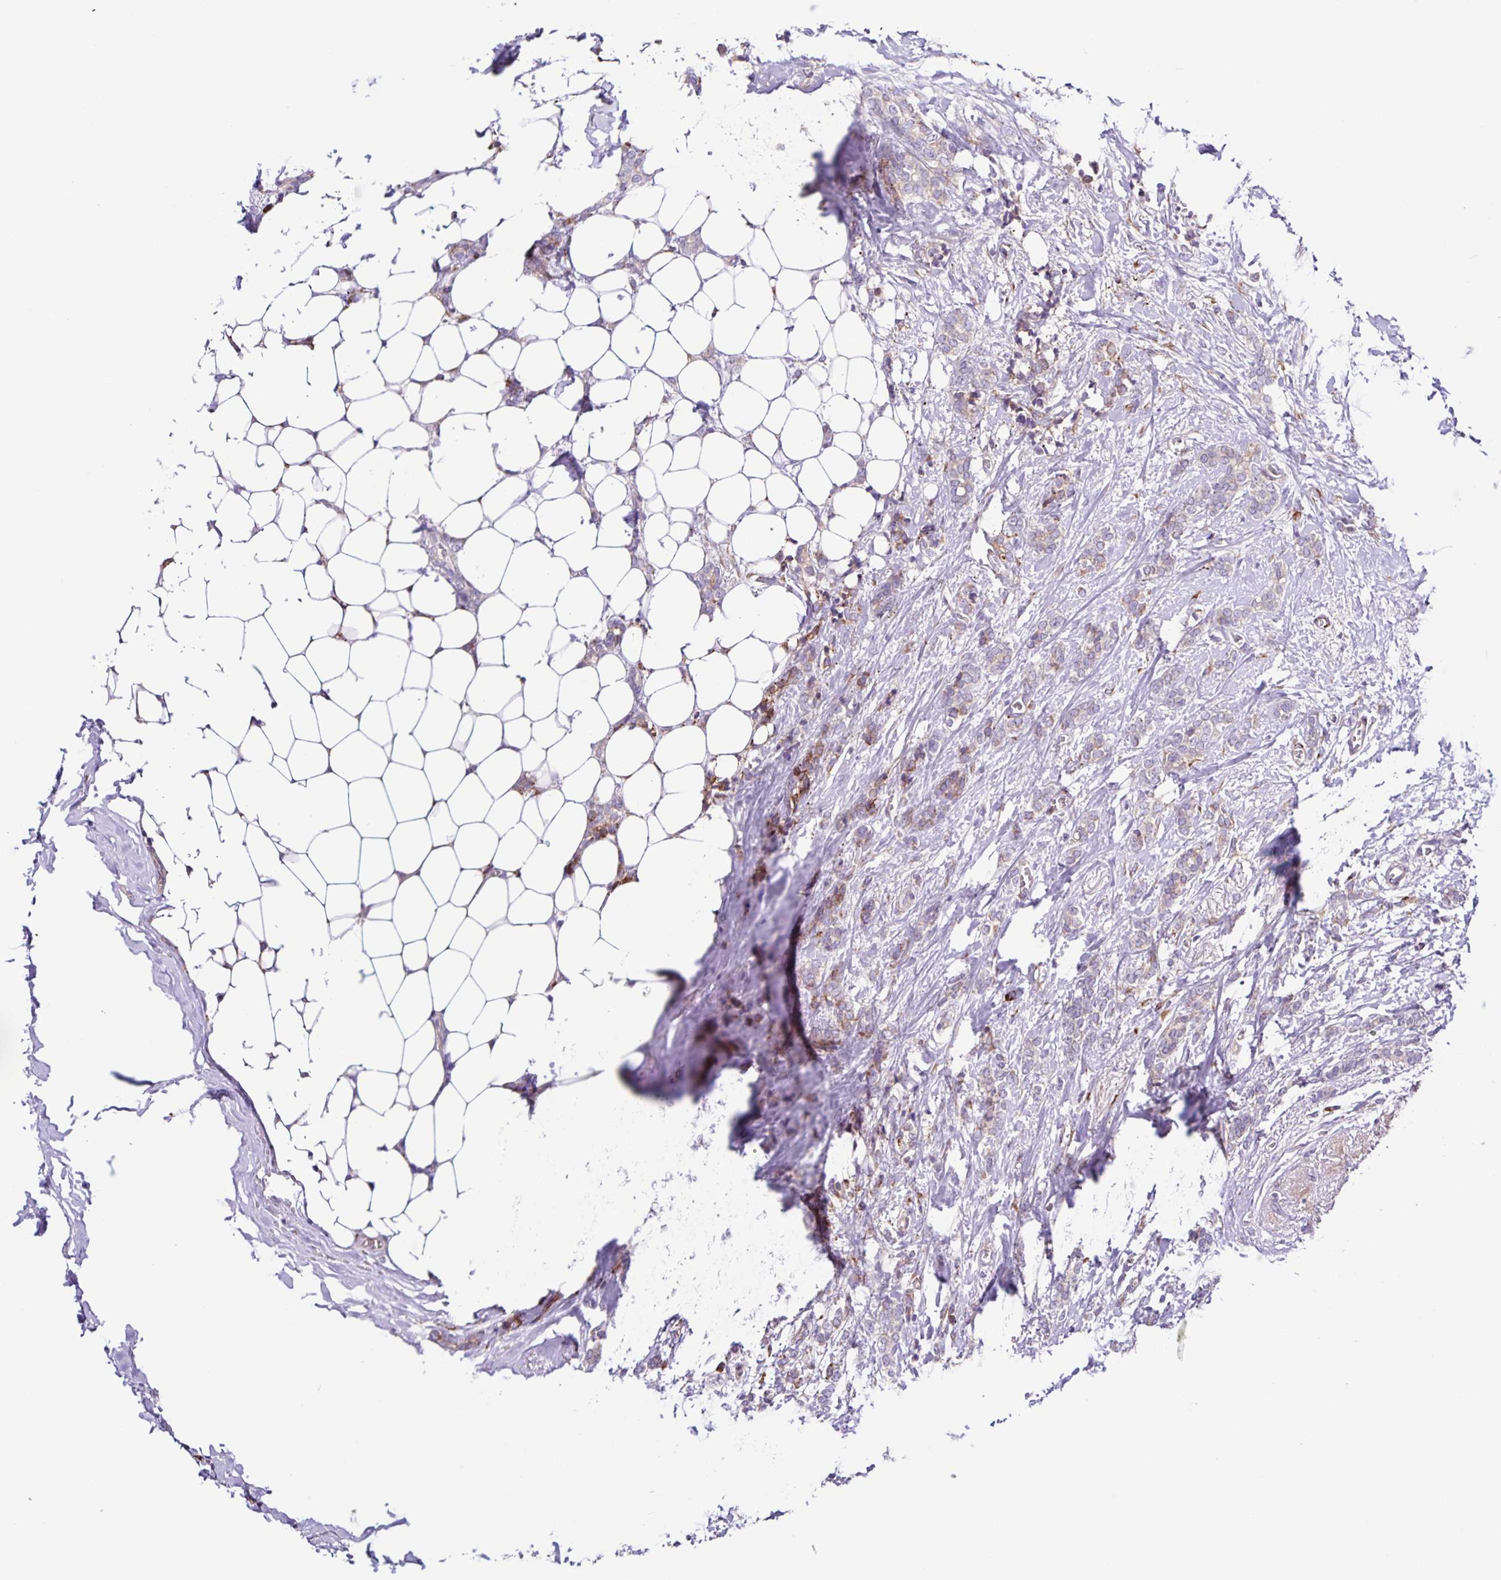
{"staining": {"intensity": "weak", "quantity": "<25%", "location": "nuclear"}, "tissue": "breast cancer", "cell_type": "Tumor cells", "image_type": "cancer", "snomed": [{"axis": "morphology", "description": "Normal tissue, NOS"}, {"axis": "morphology", "description": "Duct carcinoma"}, {"axis": "topography", "description": "Breast"}], "caption": "The histopathology image displays no staining of tumor cells in breast cancer.", "gene": "OSBPL5", "patient": {"sex": "female", "age": 77}}